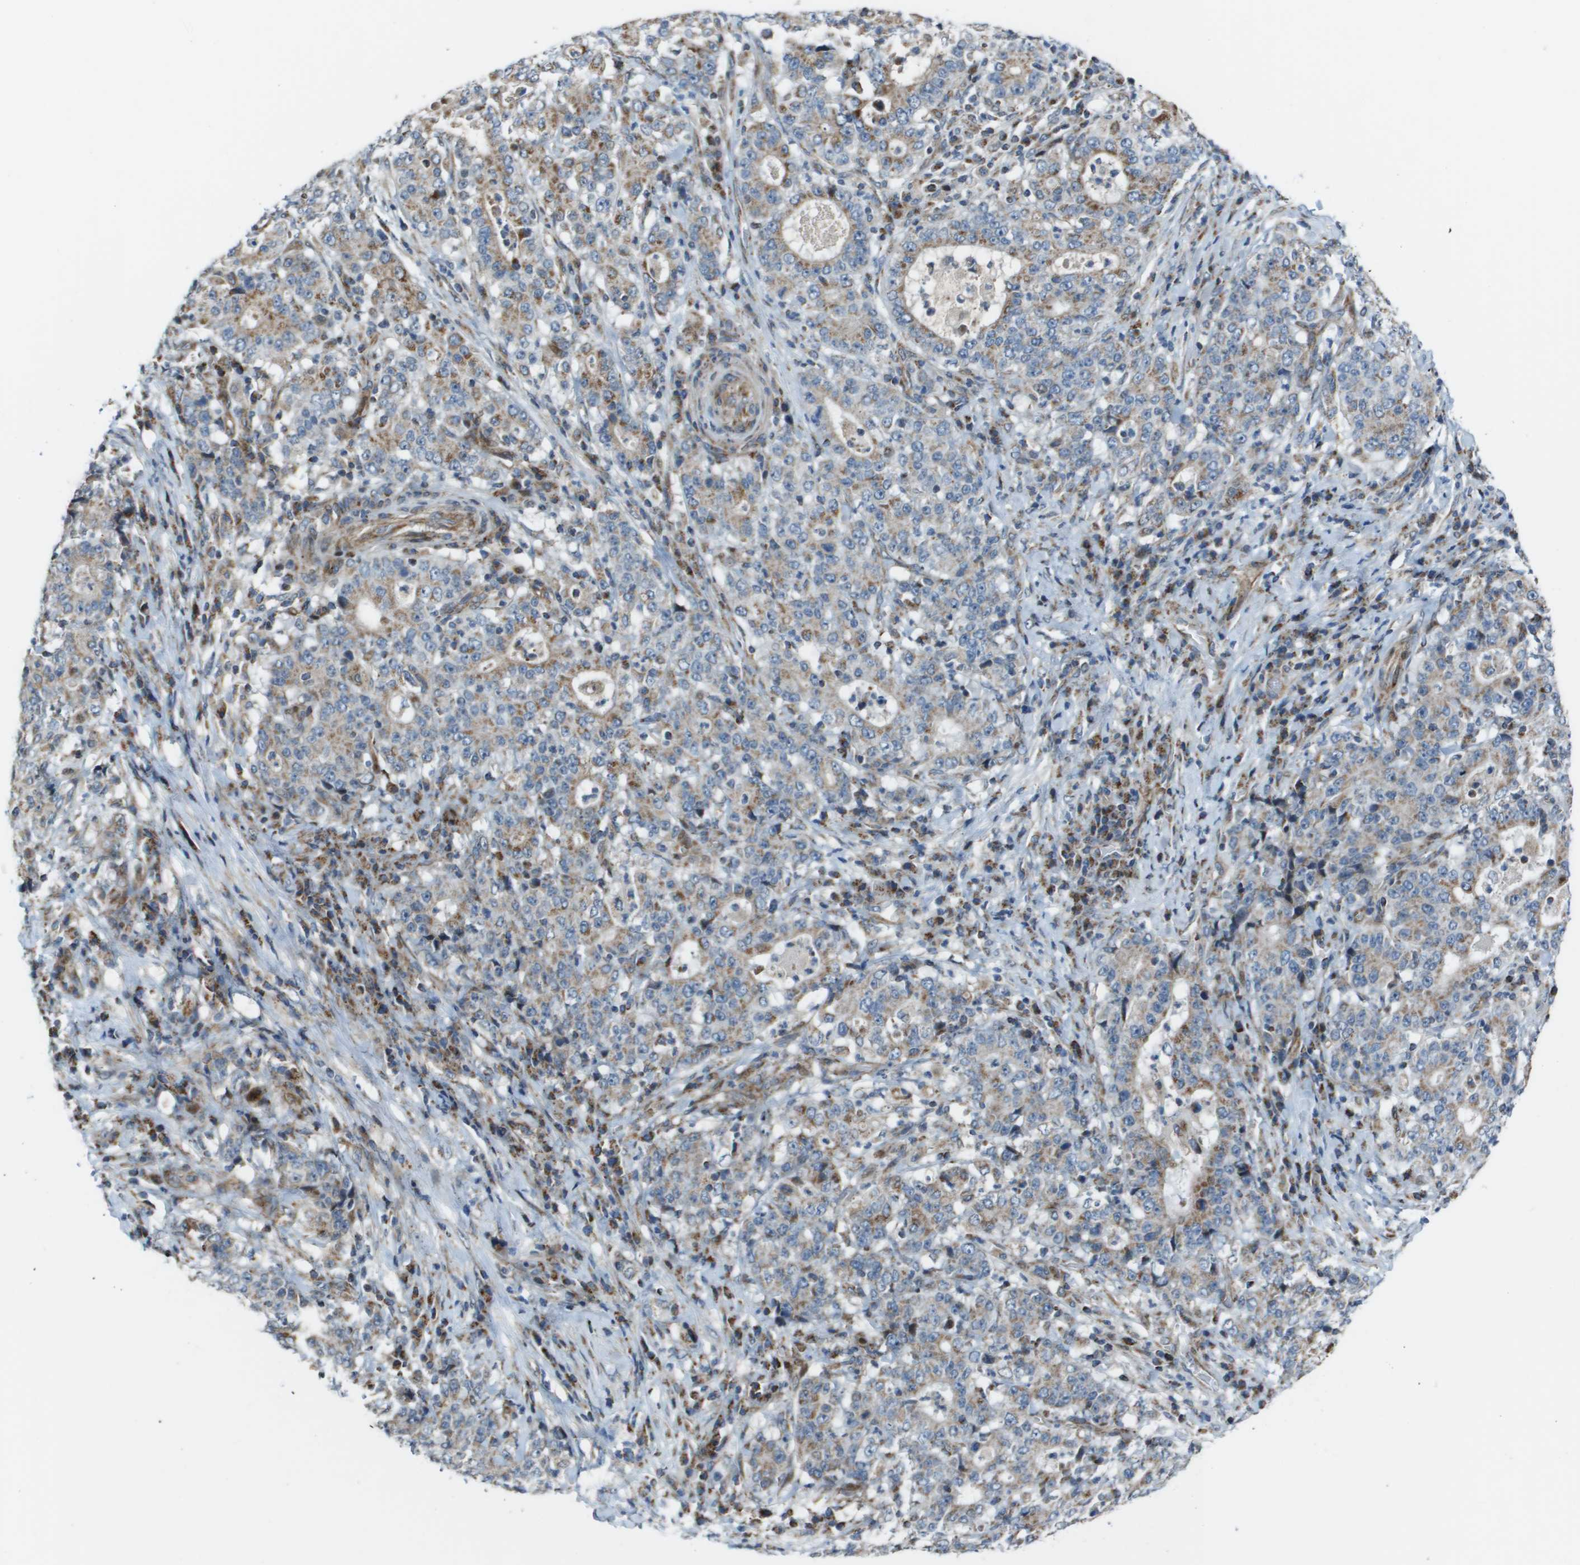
{"staining": {"intensity": "weak", "quantity": ">75%", "location": "cytoplasmic/membranous"}, "tissue": "stomach cancer", "cell_type": "Tumor cells", "image_type": "cancer", "snomed": [{"axis": "morphology", "description": "Normal tissue, NOS"}, {"axis": "morphology", "description": "Adenocarcinoma, NOS"}, {"axis": "topography", "description": "Stomach, upper"}, {"axis": "topography", "description": "Stomach"}], "caption": "Immunohistochemistry micrograph of stomach adenocarcinoma stained for a protein (brown), which shows low levels of weak cytoplasmic/membranous positivity in about >75% of tumor cells.", "gene": "MGAT3", "patient": {"sex": "male", "age": 59}}